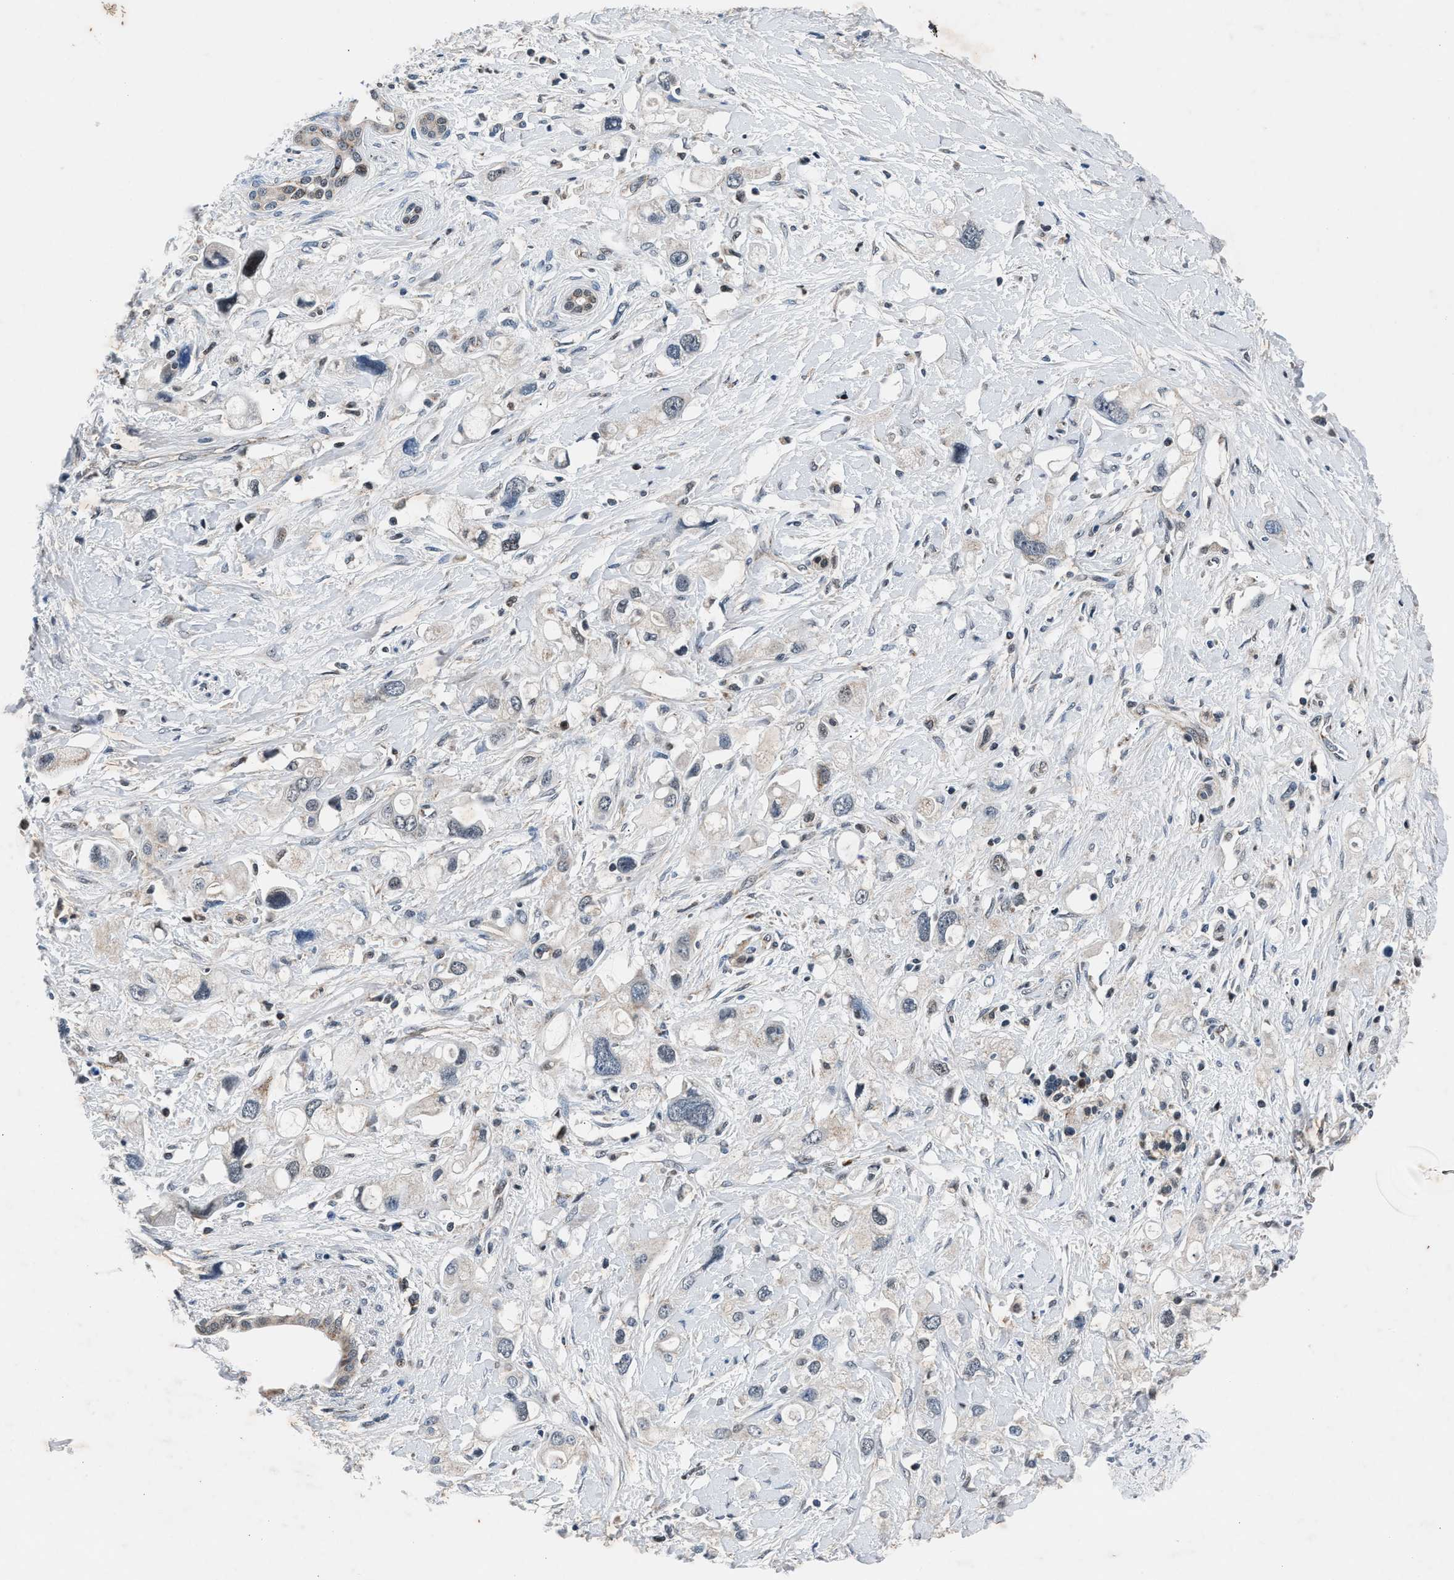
{"staining": {"intensity": "negative", "quantity": "none", "location": "none"}, "tissue": "pancreatic cancer", "cell_type": "Tumor cells", "image_type": "cancer", "snomed": [{"axis": "morphology", "description": "Adenocarcinoma, NOS"}, {"axis": "topography", "description": "Pancreas"}], "caption": "There is no significant staining in tumor cells of pancreatic adenocarcinoma.", "gene": "PRRC2B", "patient": {"sex": "female", "age": 56}}